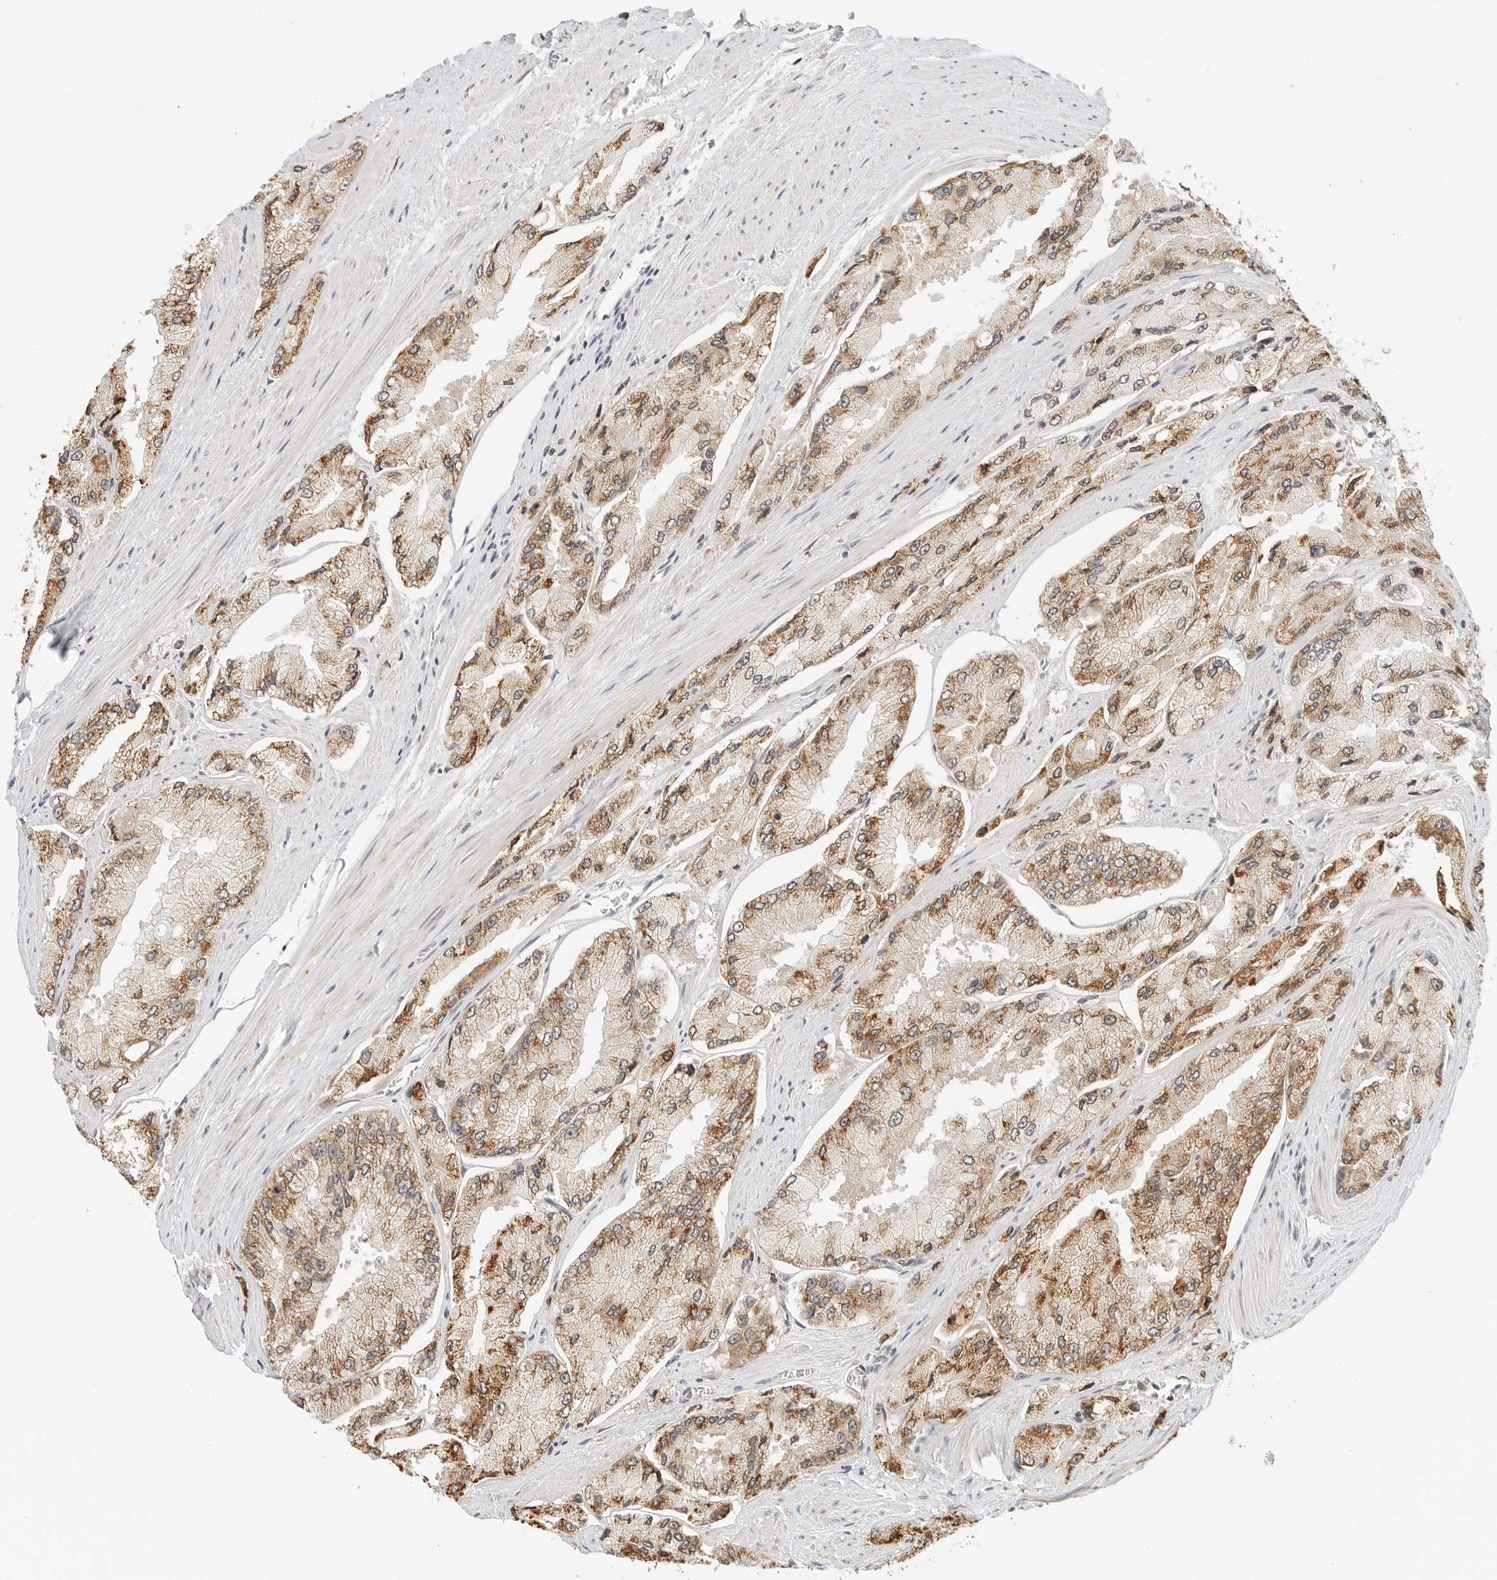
{"staining": {"intensity": "moderate", "quantity": ">75%", "location": "cytoplasmic/membranous"}, "tissue": "prostate cancer", "cell_type": "Tumor cells", "image_type": "cancer", "snomed": [{"axis": "morphology", "description": "Adenocarcinoma, High grade"}, {"axis": "topography", "description": "Prostate"}], "caption": "Tumor cells reveal moderate cytoplasmic/membranous expression in about >75% of cells in prostate cancer (adenocarcinoma (high-grade)).", "gene": "ATL1", "patient": {"sex": "male", "age": 58}}